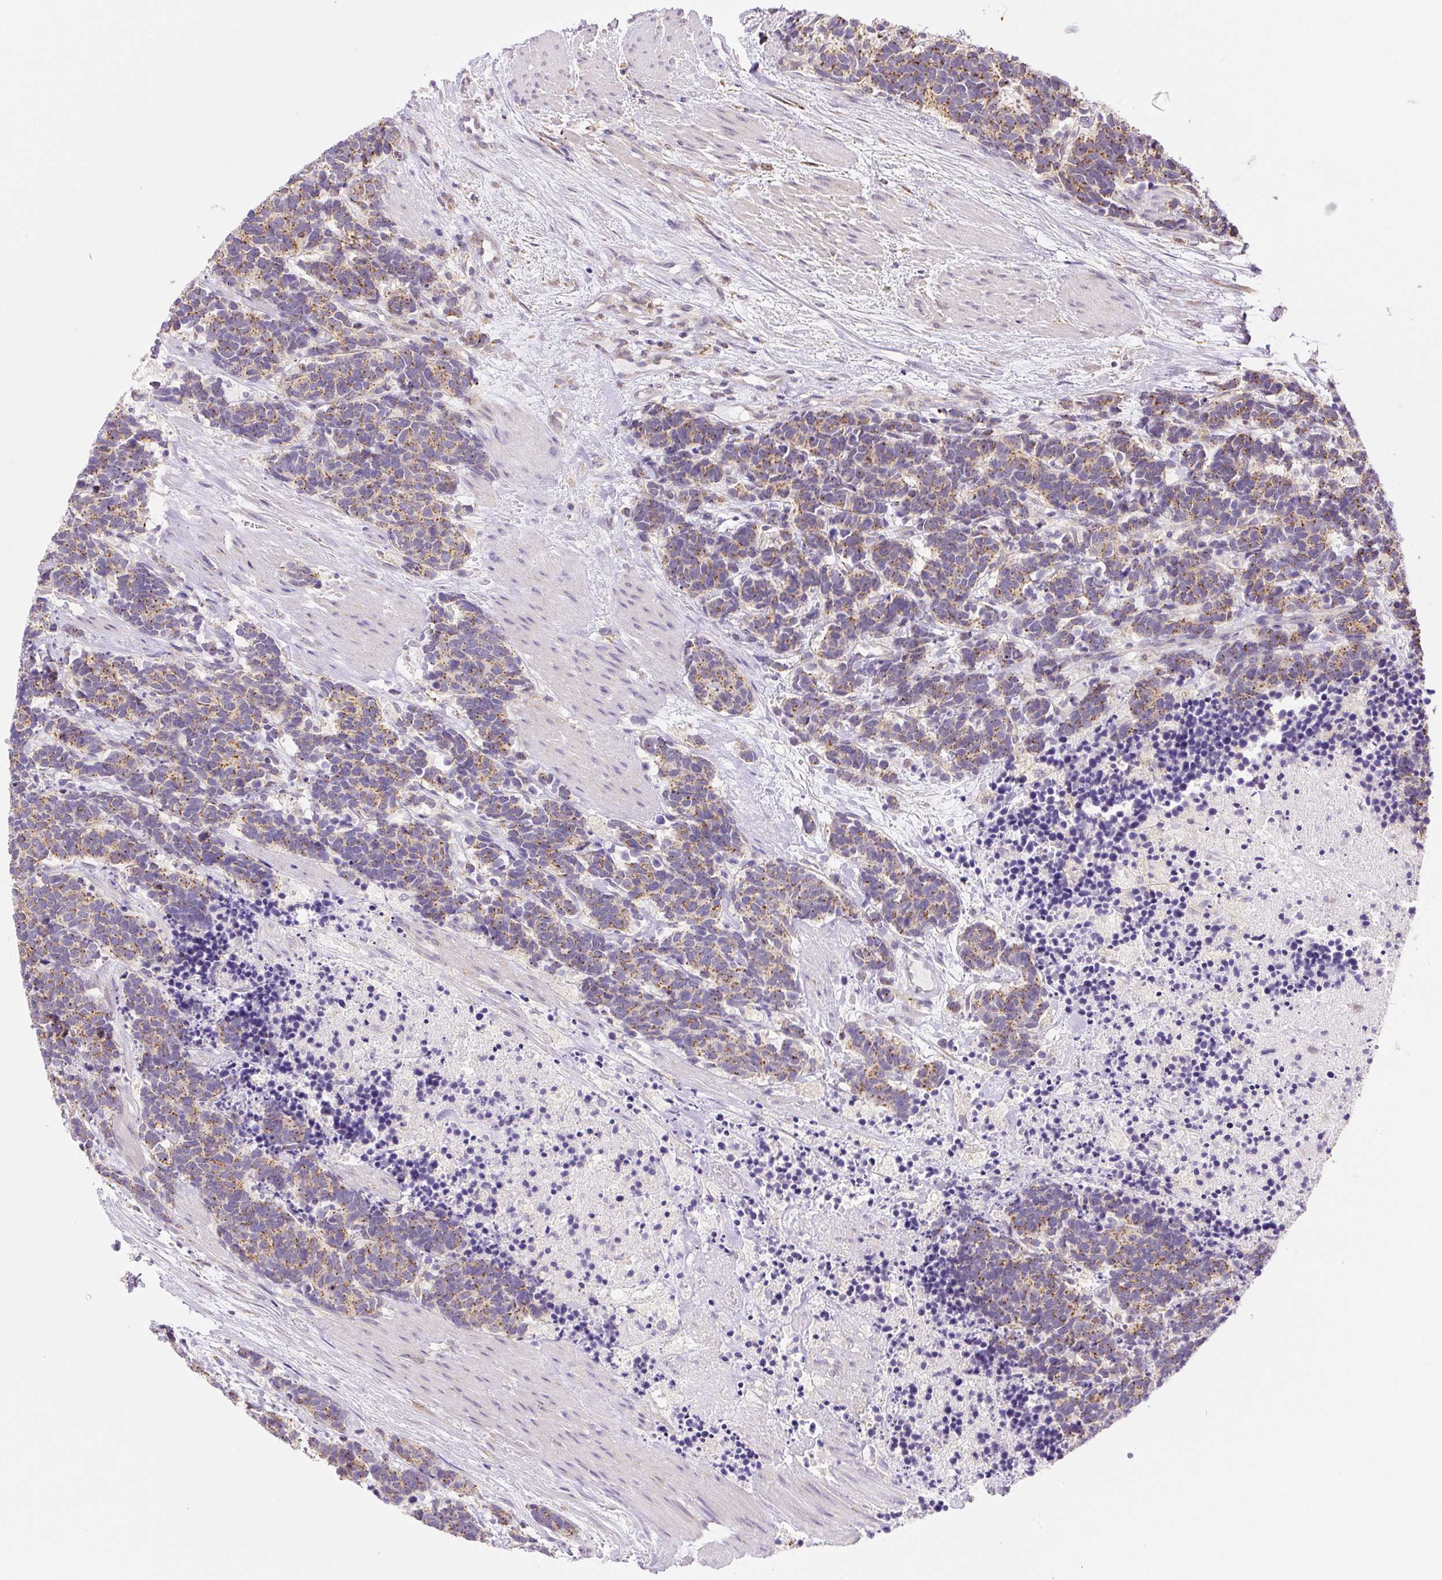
{"staining": {"intensity": "moderate", "quantity": ">75%", "location": "cytoplasmic/membranous"}, "tissue": "carcinoid", "cell_type": "Tumor cells", "image_type": "cancer", "snomed": [{"axis": "morphology", "description": "Carcinoma, NOS"}, {"axis": "morphology", "description": "Carcinoid, malignant, NOS"}, {"axis": "topography", "description": "Prostate"}], "caption": "Moderate cytoplasmic/membranous positivity for a protein is identified in approximately >75% of tumor cells of carcinoma using IHC.", "gene": "PLA2G4A", "patient": {"sex": "male", "age": 57}}